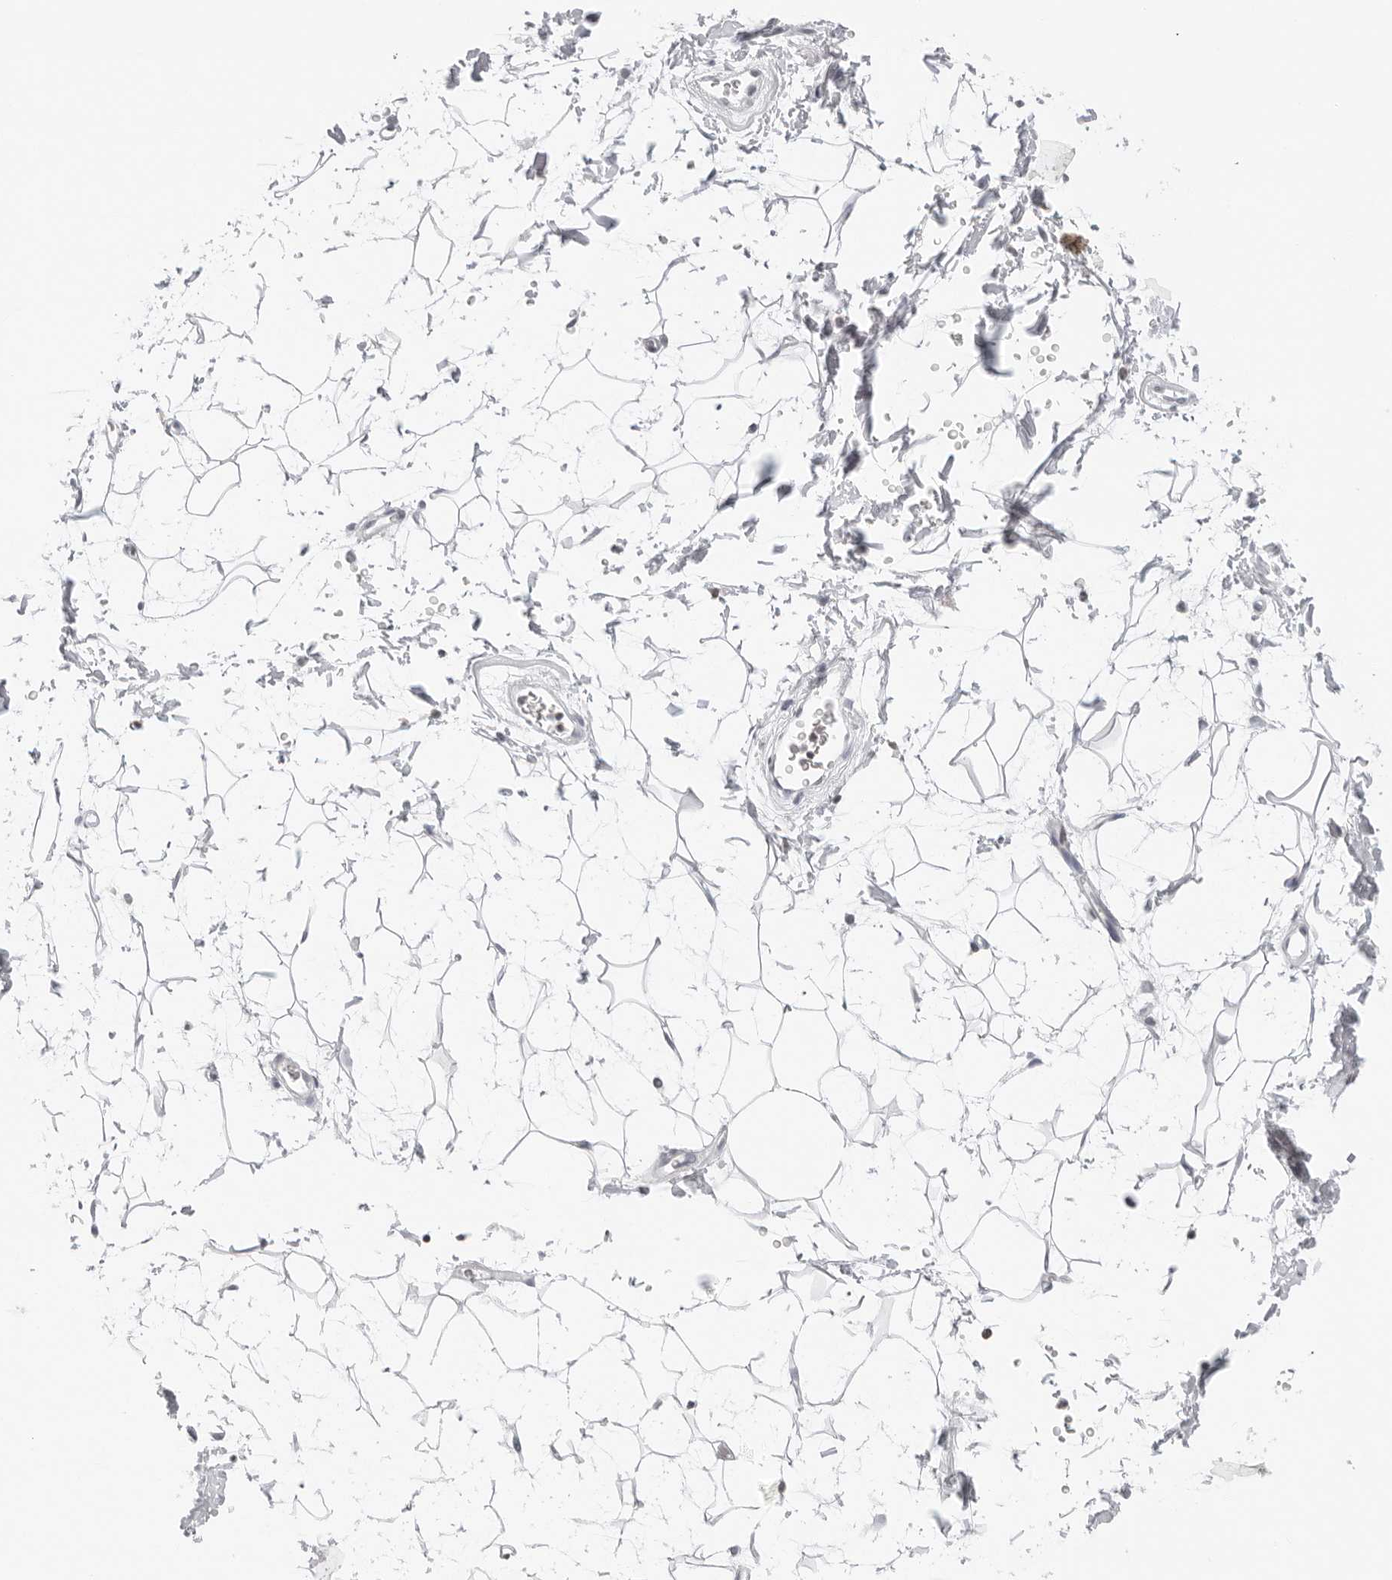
{"staining": {"intensity": "negative", "quantity": "none", "location": "none"}, "tissue": "adipose tissue", "cell_type": "Adipocytes", "image_type": "normal", "snomed": [{"axis": "morphology", "description": "Normal tissue, NOS"}, {"axis": "topography", "description": "Soft tissue"}], "caption": "Immunohistochemical staining of unremarkable human adipose tissue reveals no significant staining in adipocytes.", "gene": "FLG2", "patient": {"sex": "male", "age": 72}}